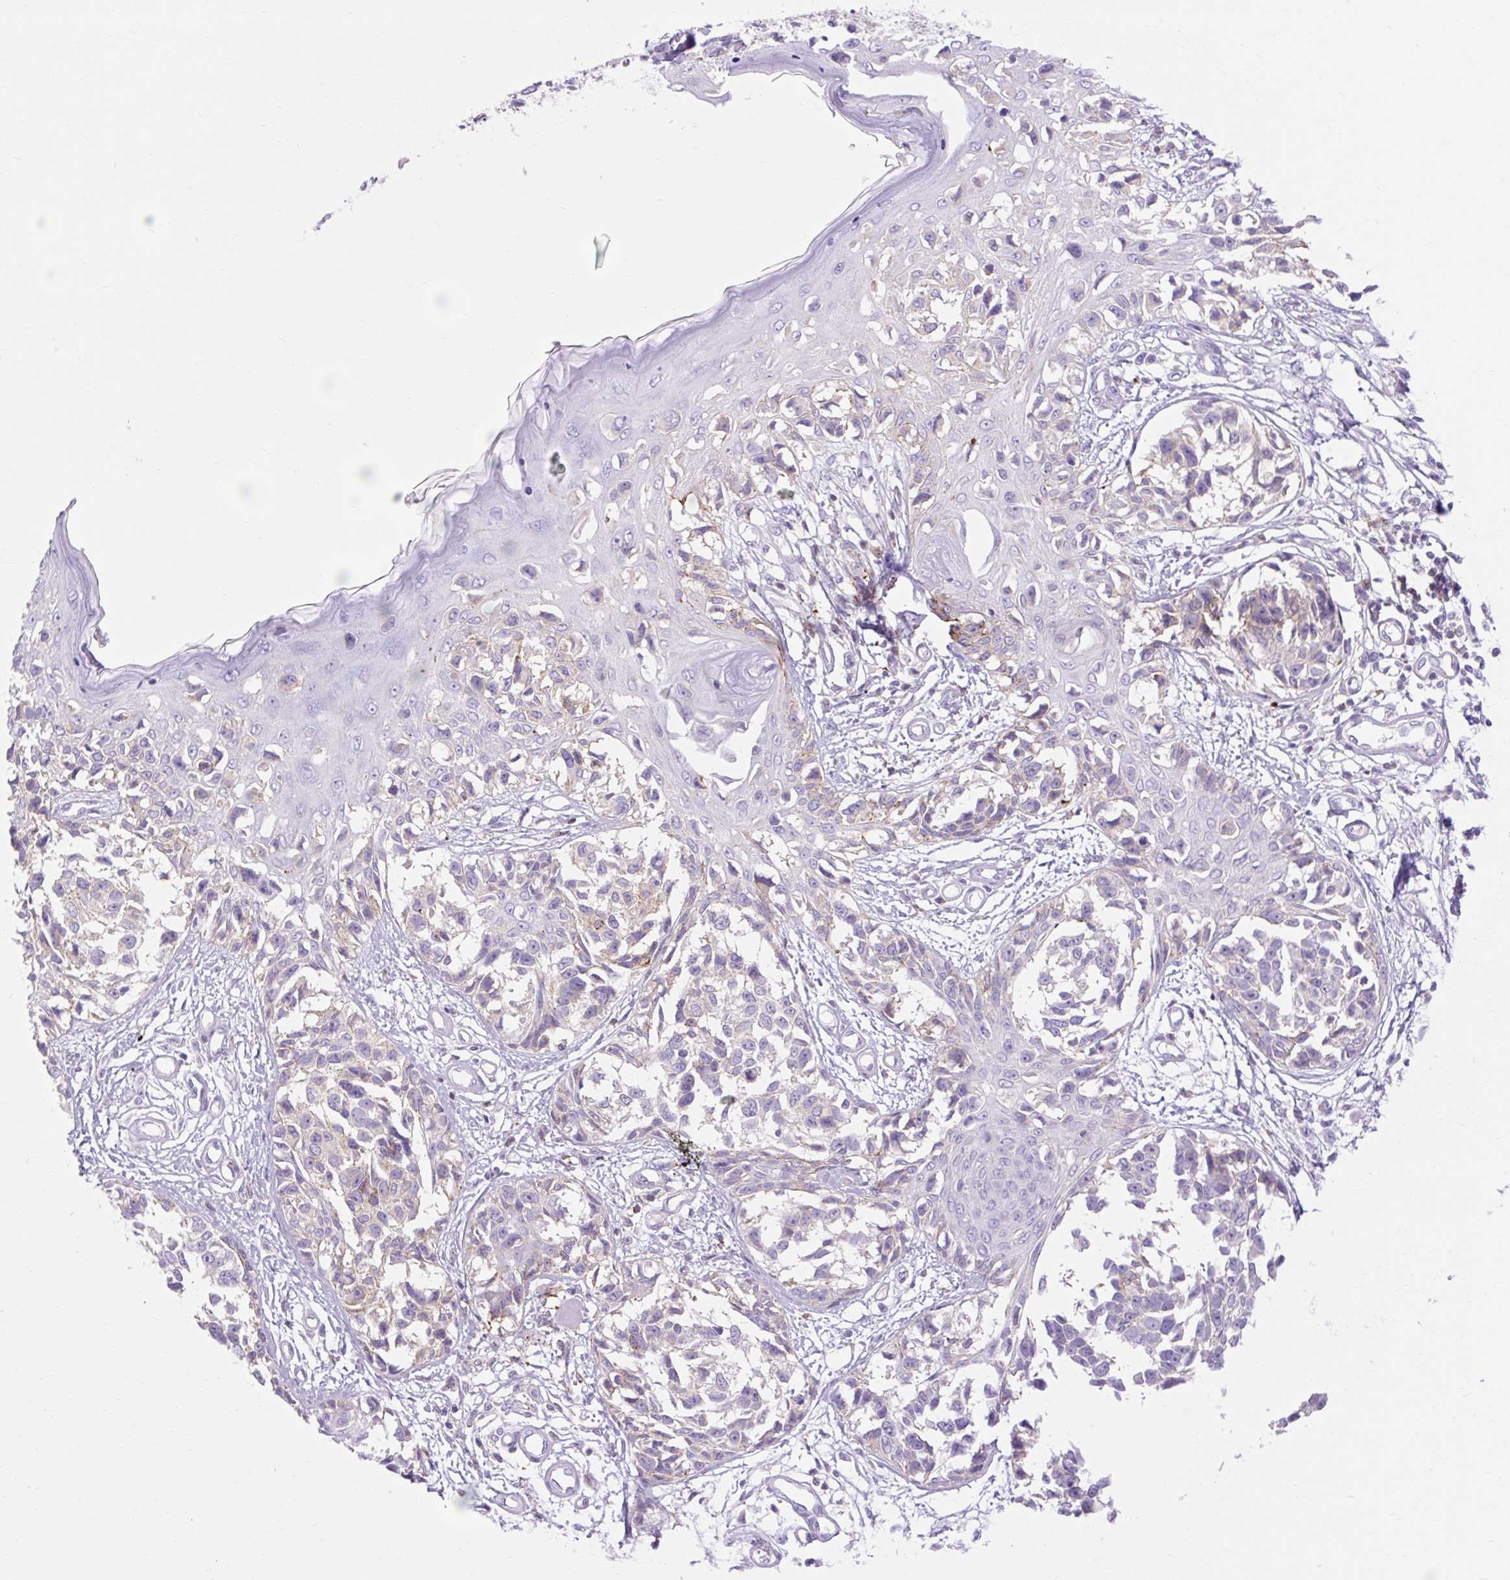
{"staining": {"intensity": "negative", "quantity": "none", "location": "none"}, "tissue": "melanoma", "cell_type": "Tumor cells", "image_type": "cancer", "snomed": [{"axis": "morphology", "description": "Malignant melanoma, NOS"}, {"axis": "topography", "description": "Skin"}], "caption": "Human melanoma stained for a protein using IHC demonstrates no expression in tumor cells.", "gene": "CORO7-PAM16", "patient": {"sex": "male", "age": 73}}